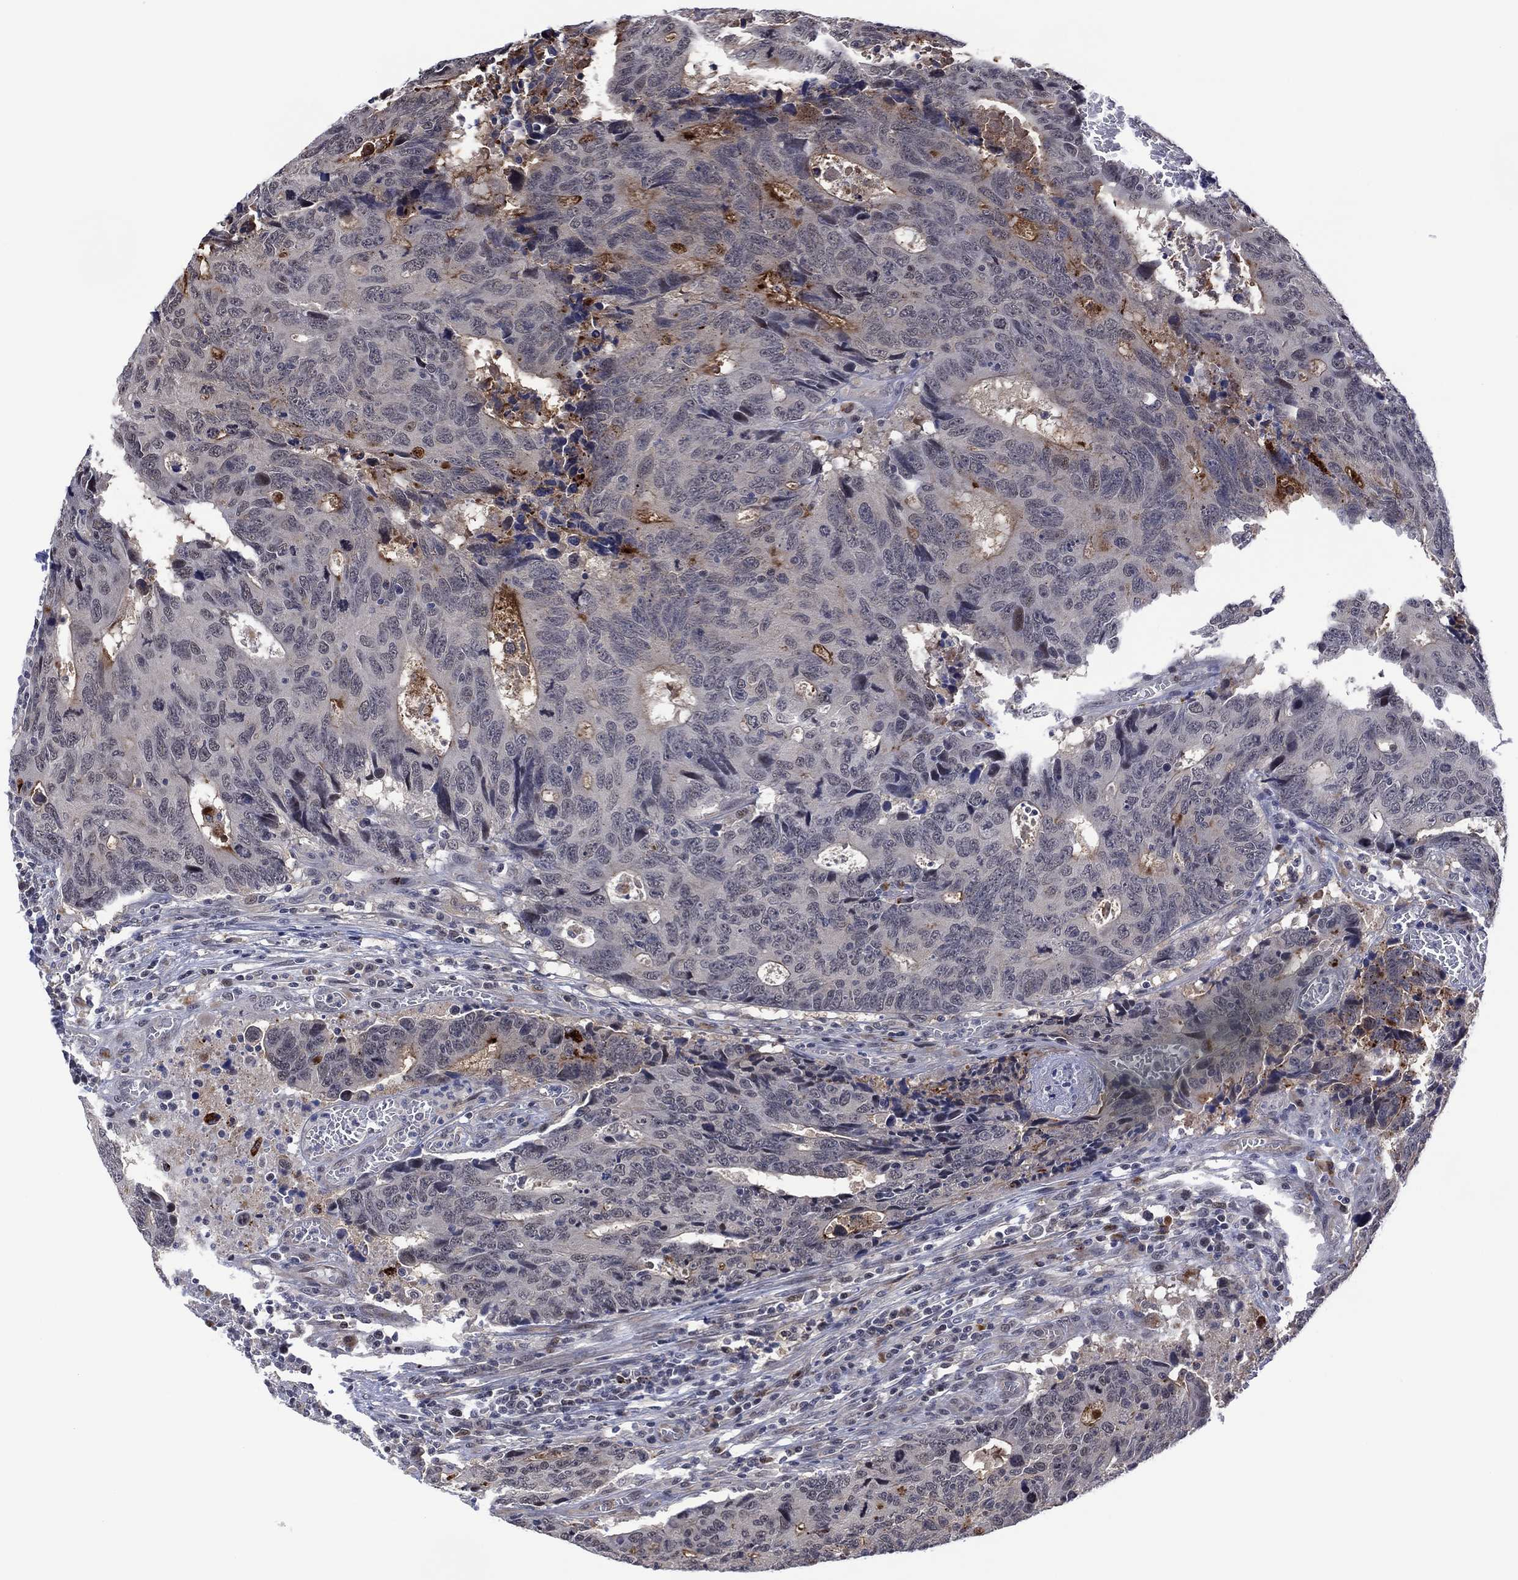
{"staining": {"intensity": "negative", "quantity": "none", "location": "none"}, "tissue": "colorectal cancer", "cell_type": "Tumor cells", "image_type": "cancer", "snomed": [{"axis": "morphology", "description": "Adenocarcinoma, NOS"}, {"axis": "topography", "description": "Colon"}], "caption": "The histopathology image shows no staining of tumor cells in adenocarcinoma (colorectal). Brightfield microscopy of immunohistochemistry (IHC) stained with DAB (brown) and hematoxylin (blue), captured at high magnification.", "gene": "DPP4", "patient": {"sex": "female", "age": 77}}